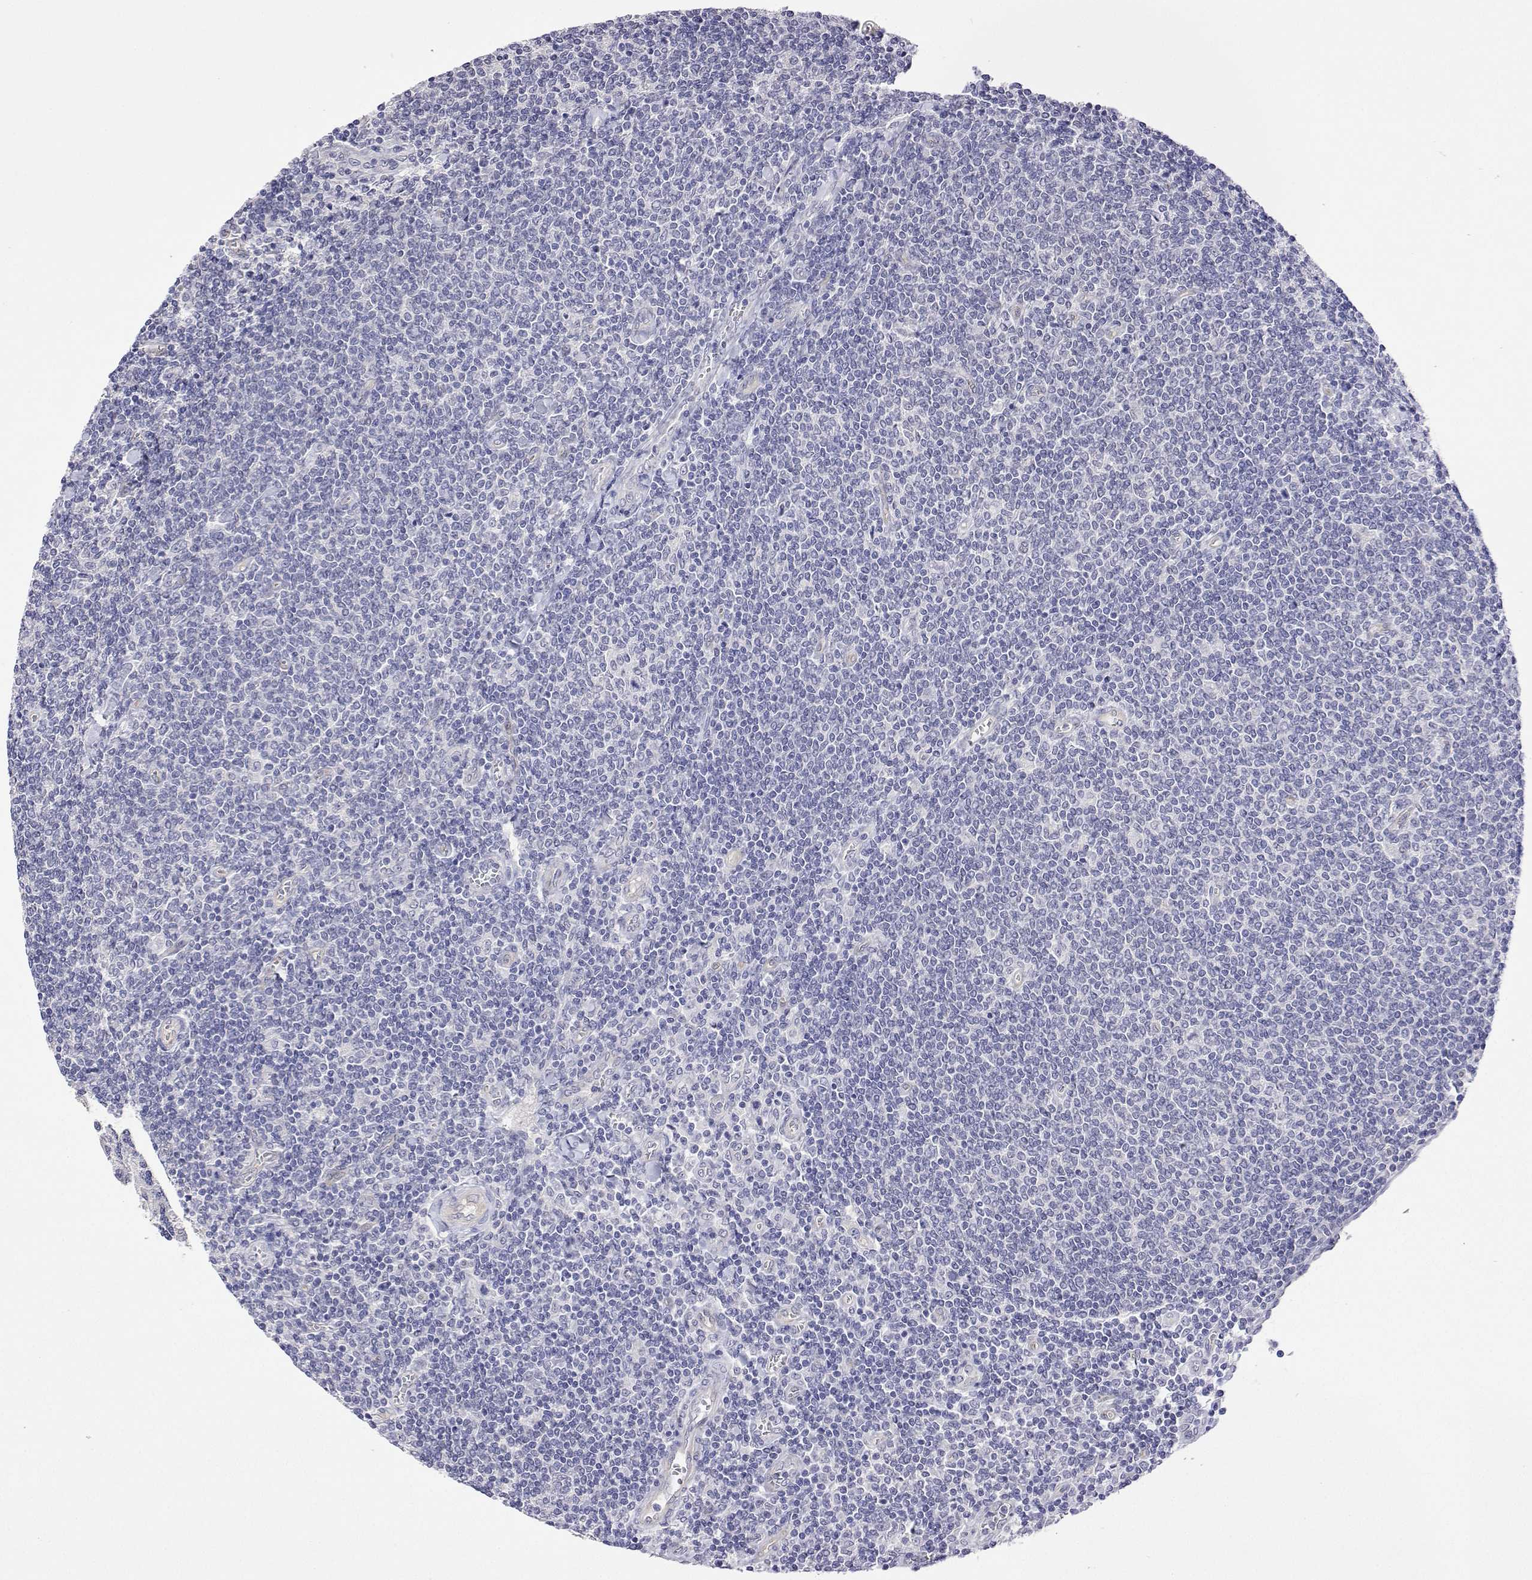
{"staining": {"intensity": "negative", "quantity": "none", "location": "none"}, "tissue": "lymphoma", "cell_type": "Tumor cells", "image_type": "cancer", "snomed": [{"axis": "morphology", "description": "Malignant lymphoma, non-Hodgkin's type, Low grade"}, {"axis": "topography", "description": "Lymph node"}], "caption": "This histopathology image is of lymphoma stained with IHC to label a protein in brown with the nuclei are counter-stained blue. There is no staining in tumor cells. Nuclei are stained in blue.", "gene": "PLCB1", "patient": {"sex": "male", "age": 52}}